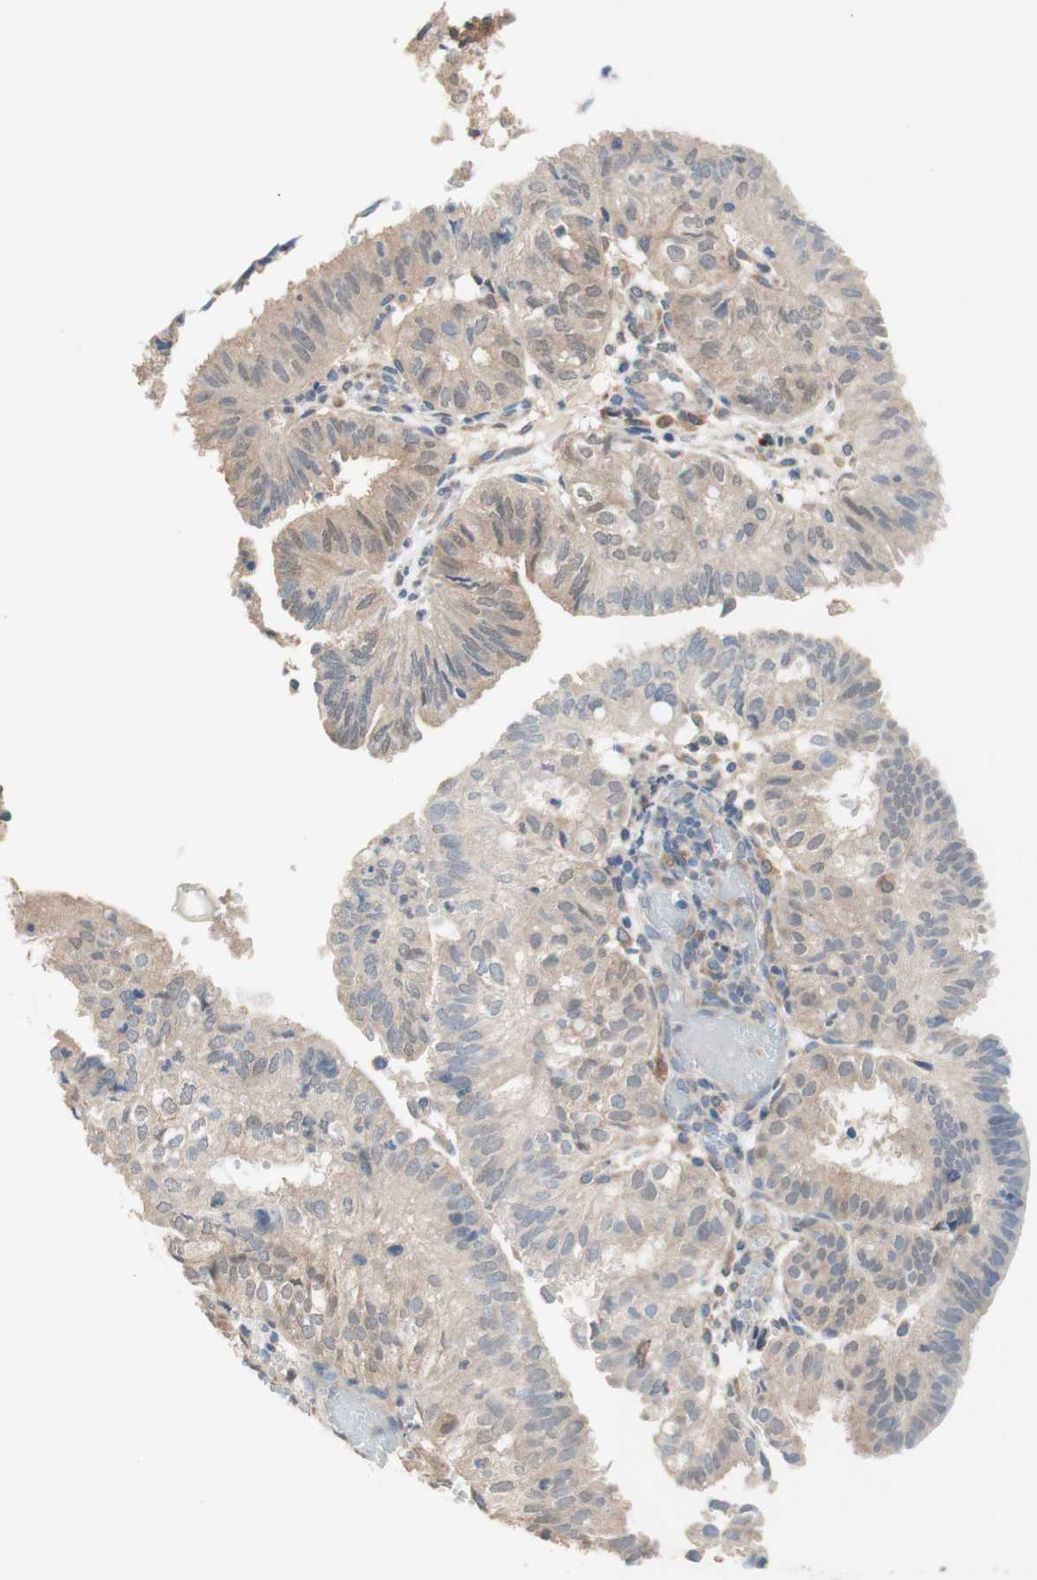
{"staining": {"intensity": "weak", "quantity": ">75%", "location": "cytoplasmic/membranous"}, "tissue": "endometrial cancer", "cell_type": "Tumor cells", "image_type": "cancer", "snomed": [{"axis": "morphology", "description": "Adenocarcinoma, NOS"}, {"axis": "topography", "description": "Uterus"}], "caption": "Adenocarcinoma (endometrial) stained with DAB IHC reveals low levels of weak cytoplasmic/membranous expression in approximately >75% of tumor cells. (Stains: DAB in brown, nuclei in blue, Microscopy: brightfield microscopy at high magnification).", "gene": "COMT", "patient": {"sex": "female", "age": 60}}